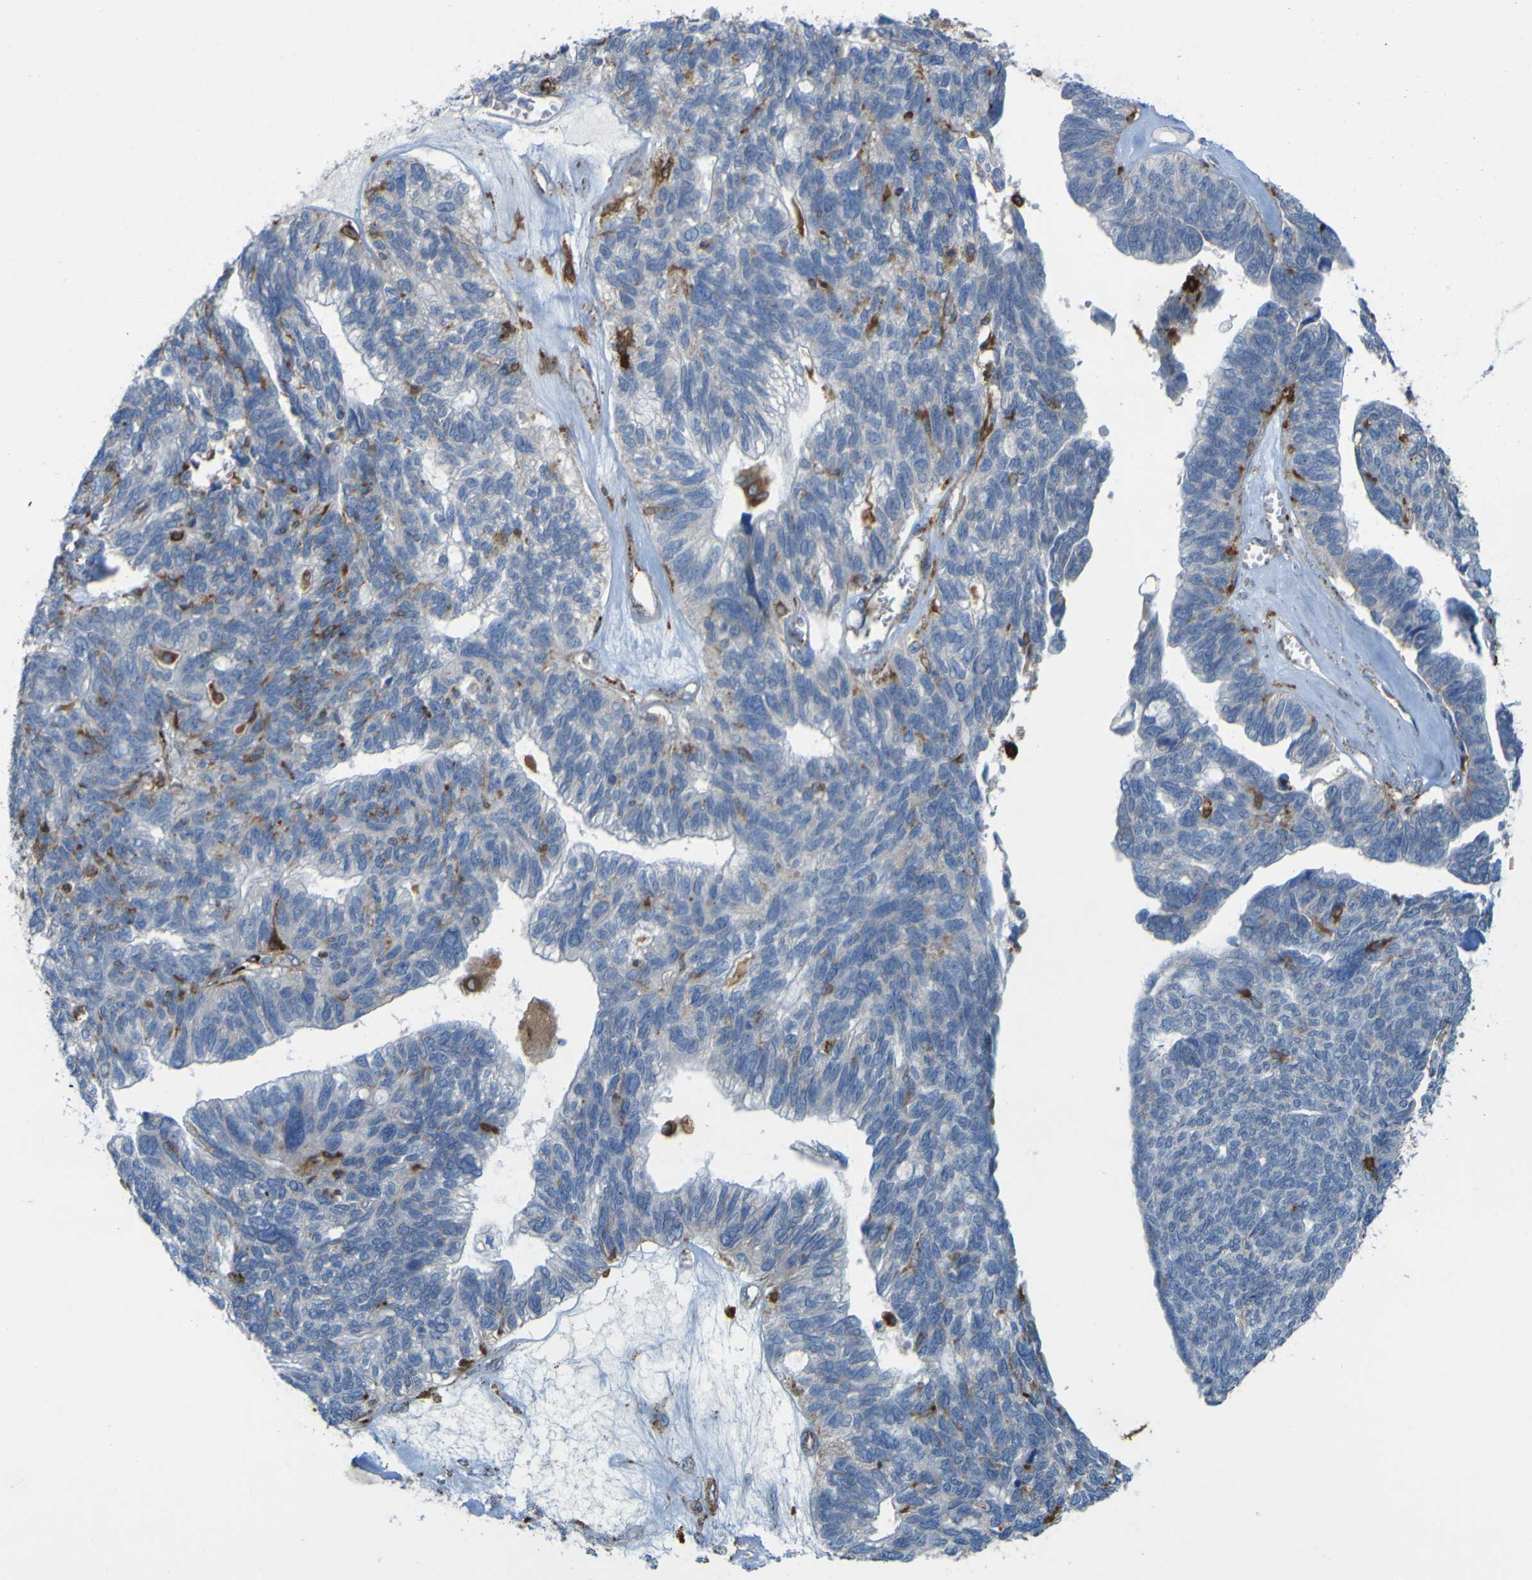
{"staining": {"intensity": "negative", "quantity": "none", "location": "none"}, "tissue": "ovarian cancer", "cell_type": "Tumor cells", "image_type": "cancer", "snomed": [{"axis": "morphology", "description": "Cystadenocarcinoma, serous, NOS"}, {"axis": "topography", "description": "Ovary"}], "caption": "This is a photomicrograph of immunohistochemistry (IHC) staining of ovarian cancer (serous cystadenocarcinoma), which shows no positivity in tumor cells.", "gene": "PLD3", "patient": {"sex": "female", "age": 79}}